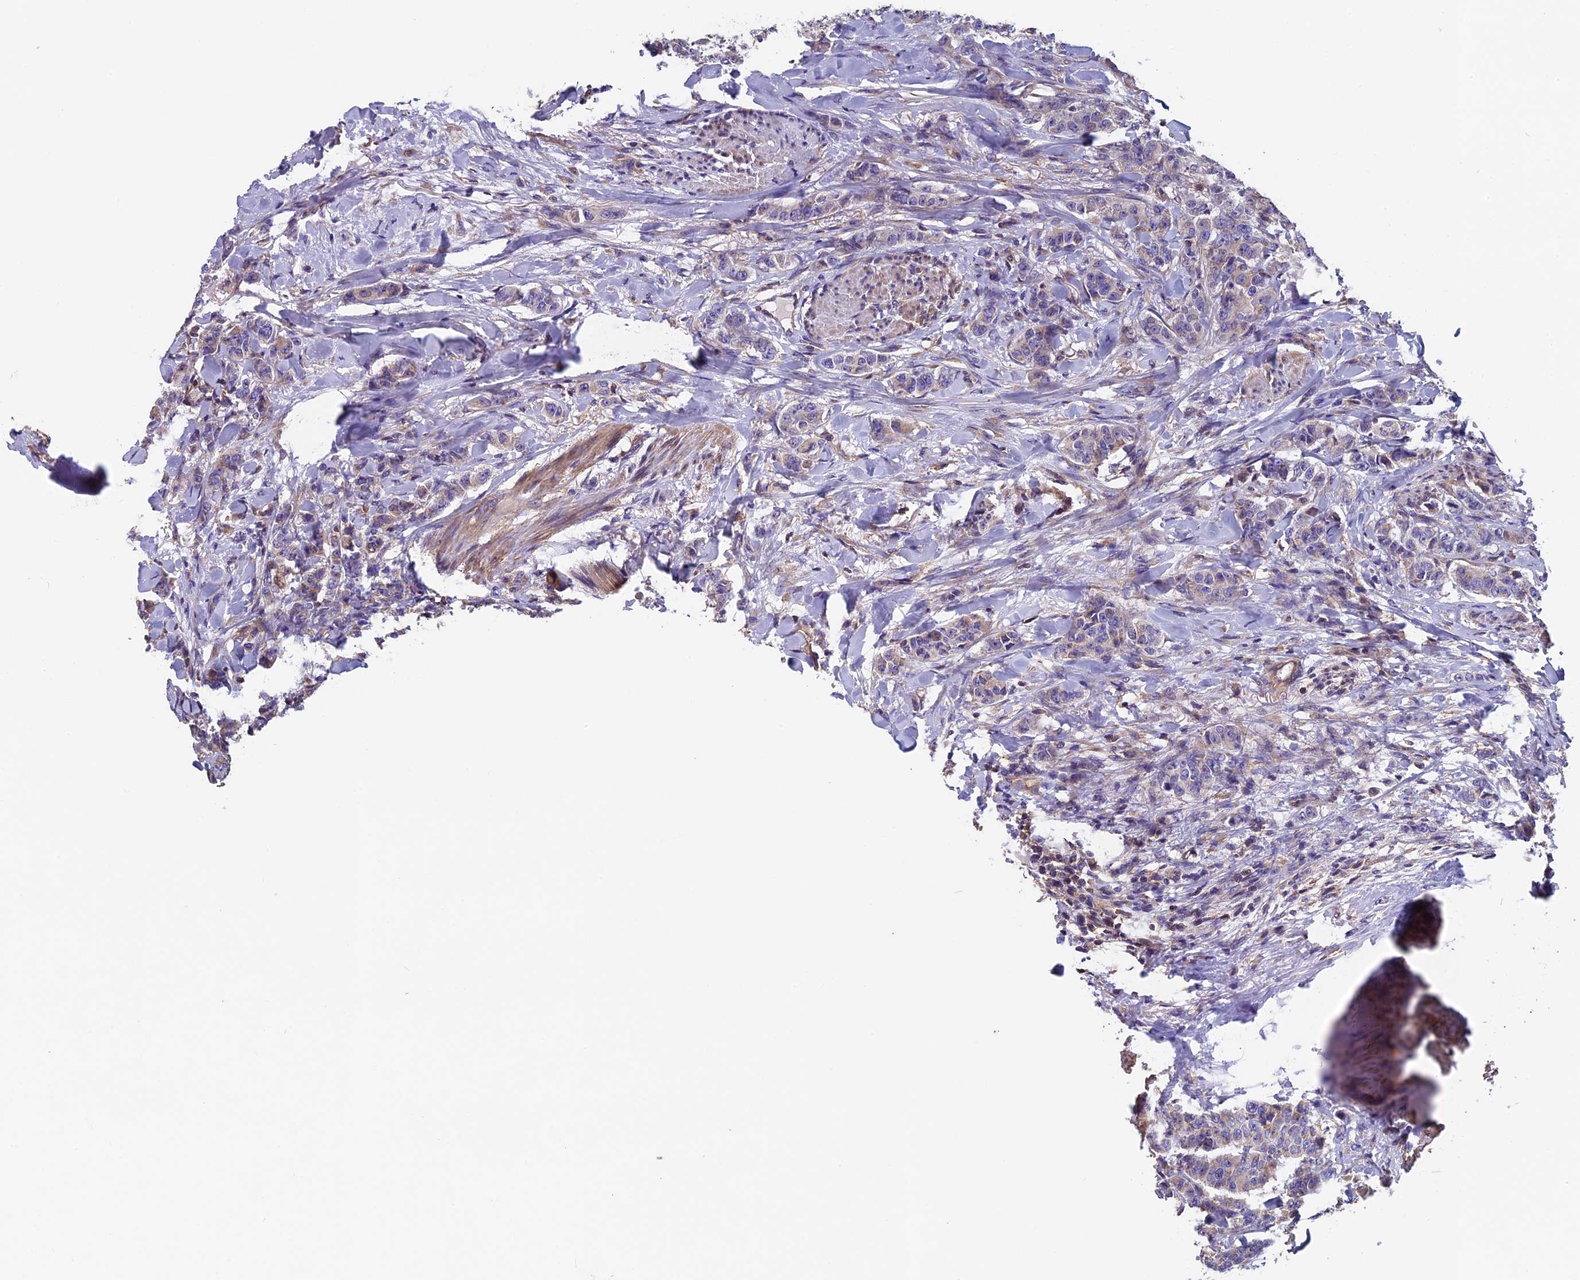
{"staining": {"intensity": "weak", "quantity": "<25%", "location": "cytoplasmic/membranous"}, "tissue": "breast cancer", "cell_type": "Tumor cells", "image_type": "cancer", "snomed": [{"axis": "morphology", "description": "Duct carcinoma"}, {"axis": "topography", "description": "Breast"}], "caption": "This is a photomicrograph of immunohistochemistry staining of breast cancer (infiltrating ductal carcinoma), which shows no staining in tumor cells.", "gene": "CCDC153", "patient": {"sex": "female", "age": 40}}